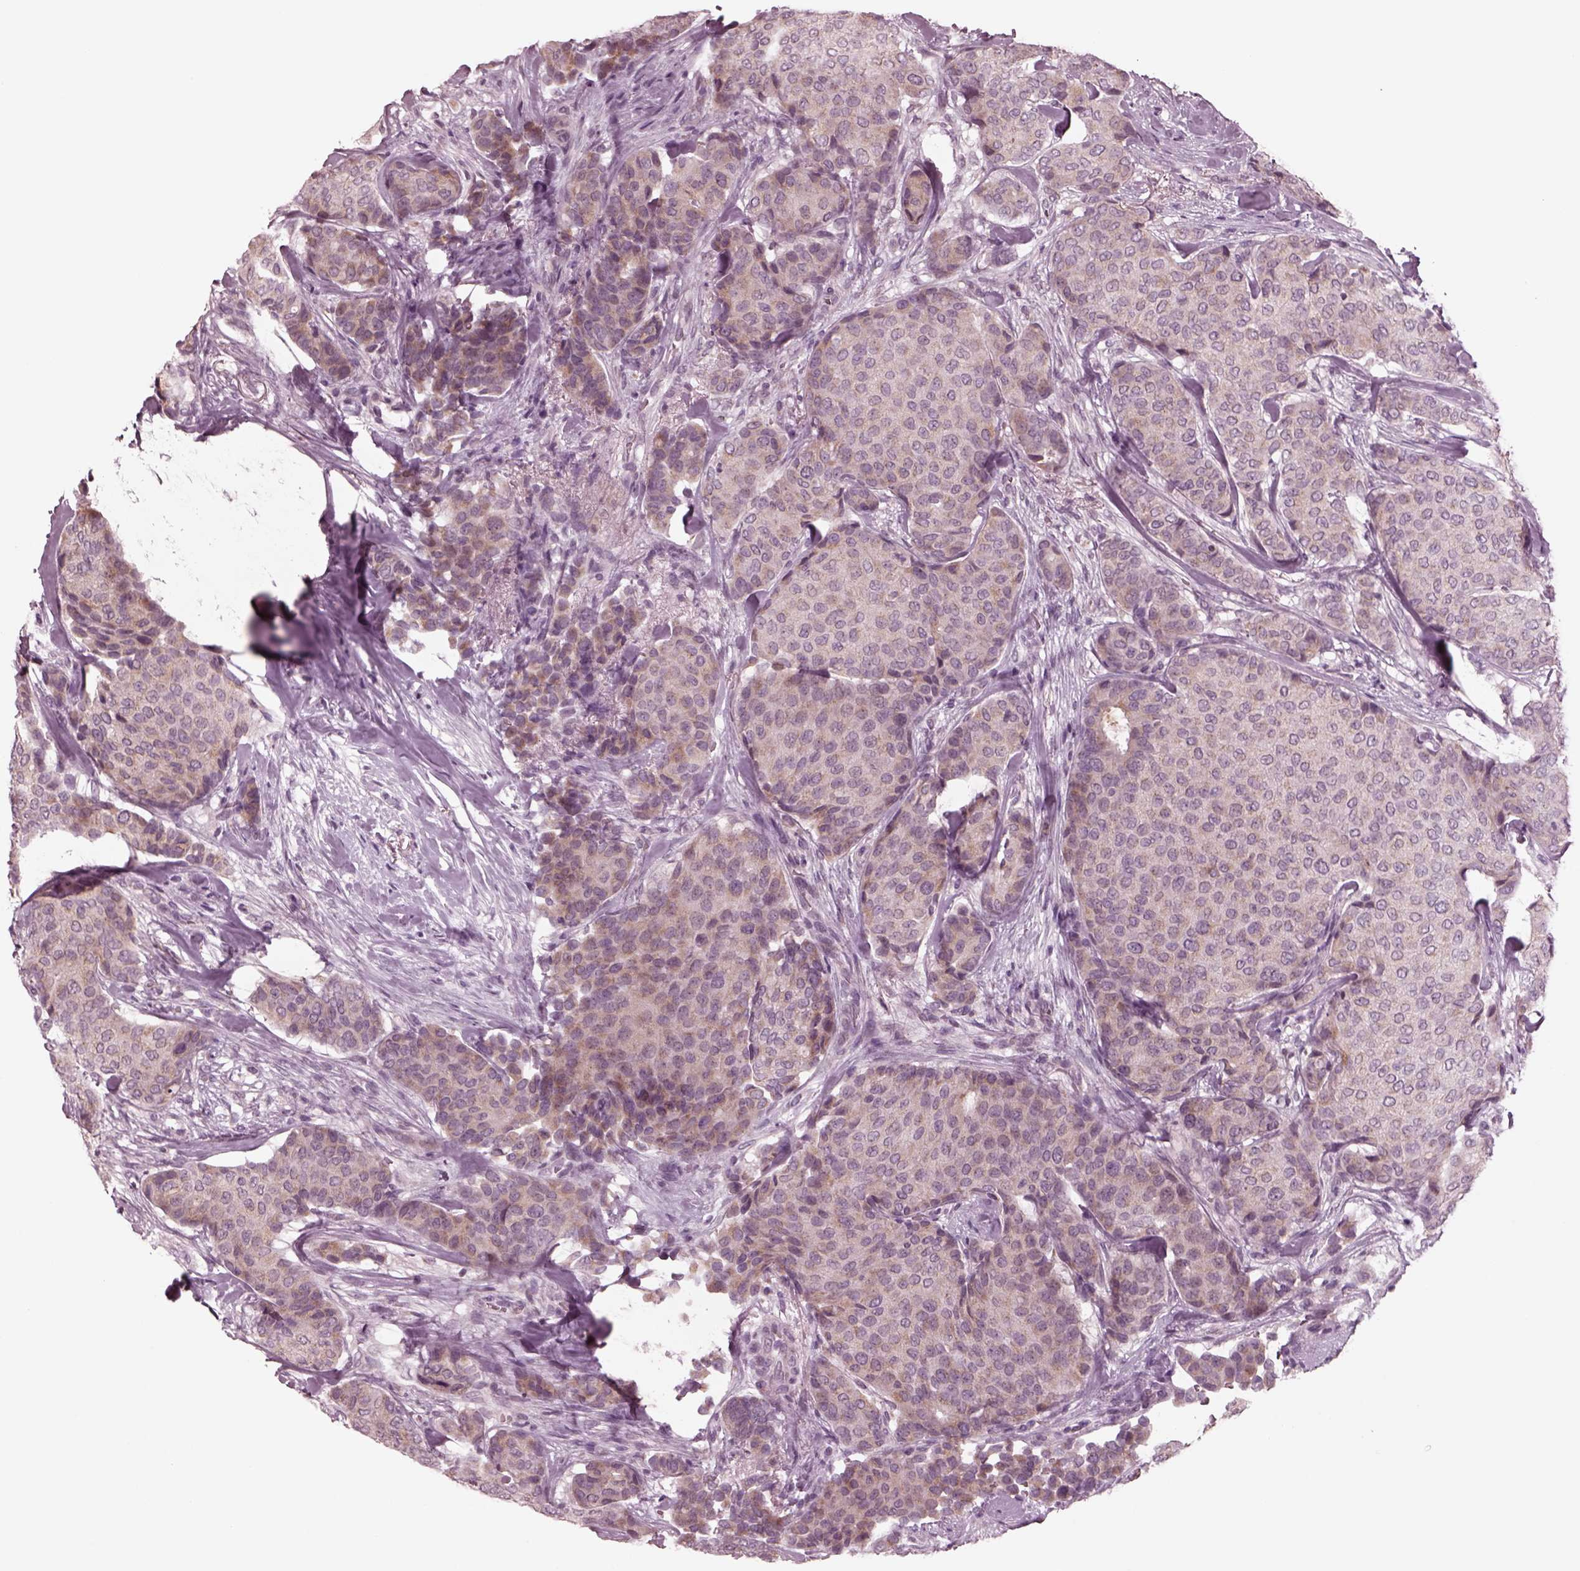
{"staining": {"intensity": "weak", "quantity": "25%-75%", "location": "cytoplasmic/membranous"}, "tissue": "breast cancer", "cell_type": "Tumor cells", "image_type": "cancer", "snomed": [{"axis": "morphology", "description": "Duct carcinoma"}, {"axis": "topography", "description": "Breast"}], "caption": "DAB immunohistochemical staining of breast cancer displays weak cytoplasmic/membranous protein positivity in approximately 25%-75% of tumor cells.", "gene": "CELSR3", "patient": {"sex": "female", "age": 75}}